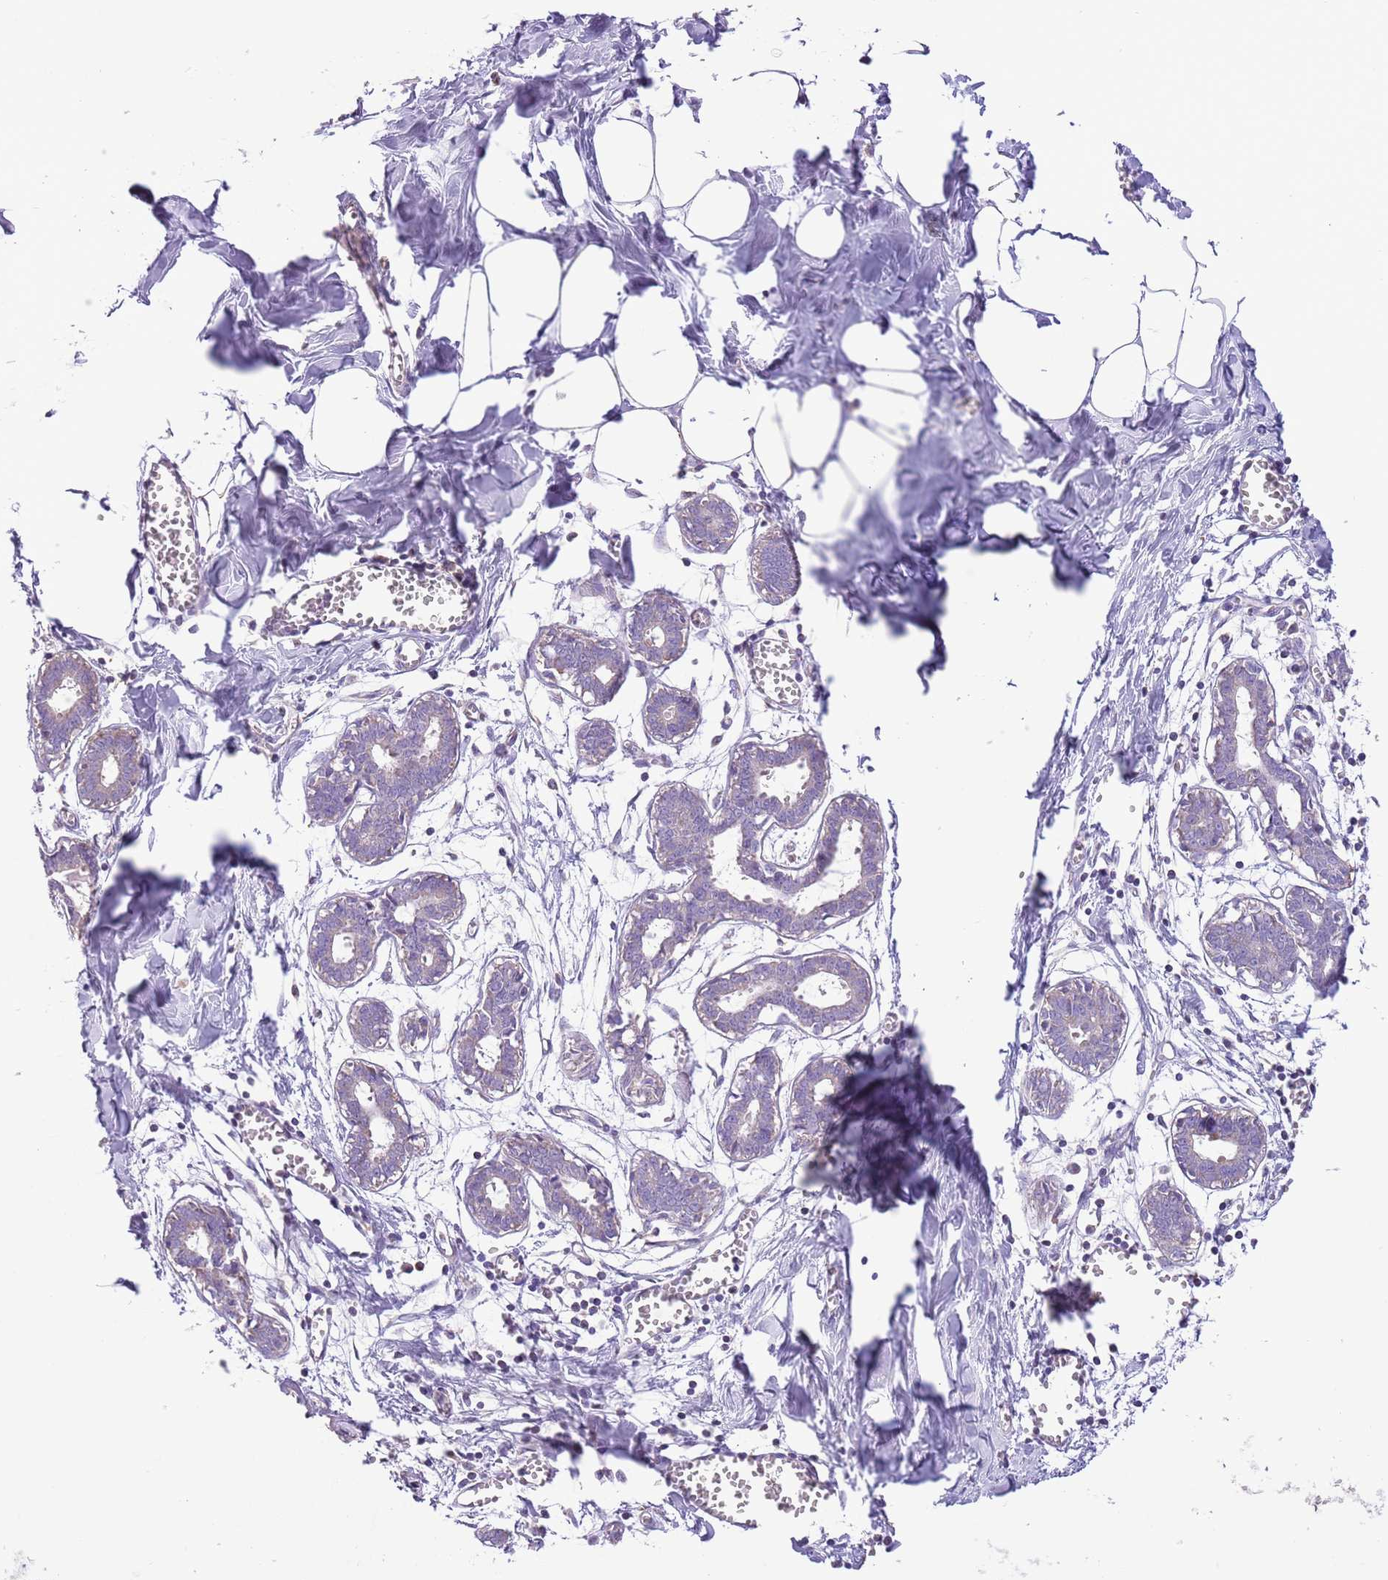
{"staining": {"intensity": "negative", "quantity": "none", "location": "none"}, "tissue": "breast", "cell_type": "Adipocytes", "image_type": "normal", "snomed": [{"axis": "morphology", "description": "Normal tissue, NOS"}, {"axis": "topography", "description": "Breast"}], "caption": "This is an IHC micrograph of benign breast. There is no staining in adipocytes.", "gene": "ZNF697", "patient": {"sex": "female", "age": 27}}